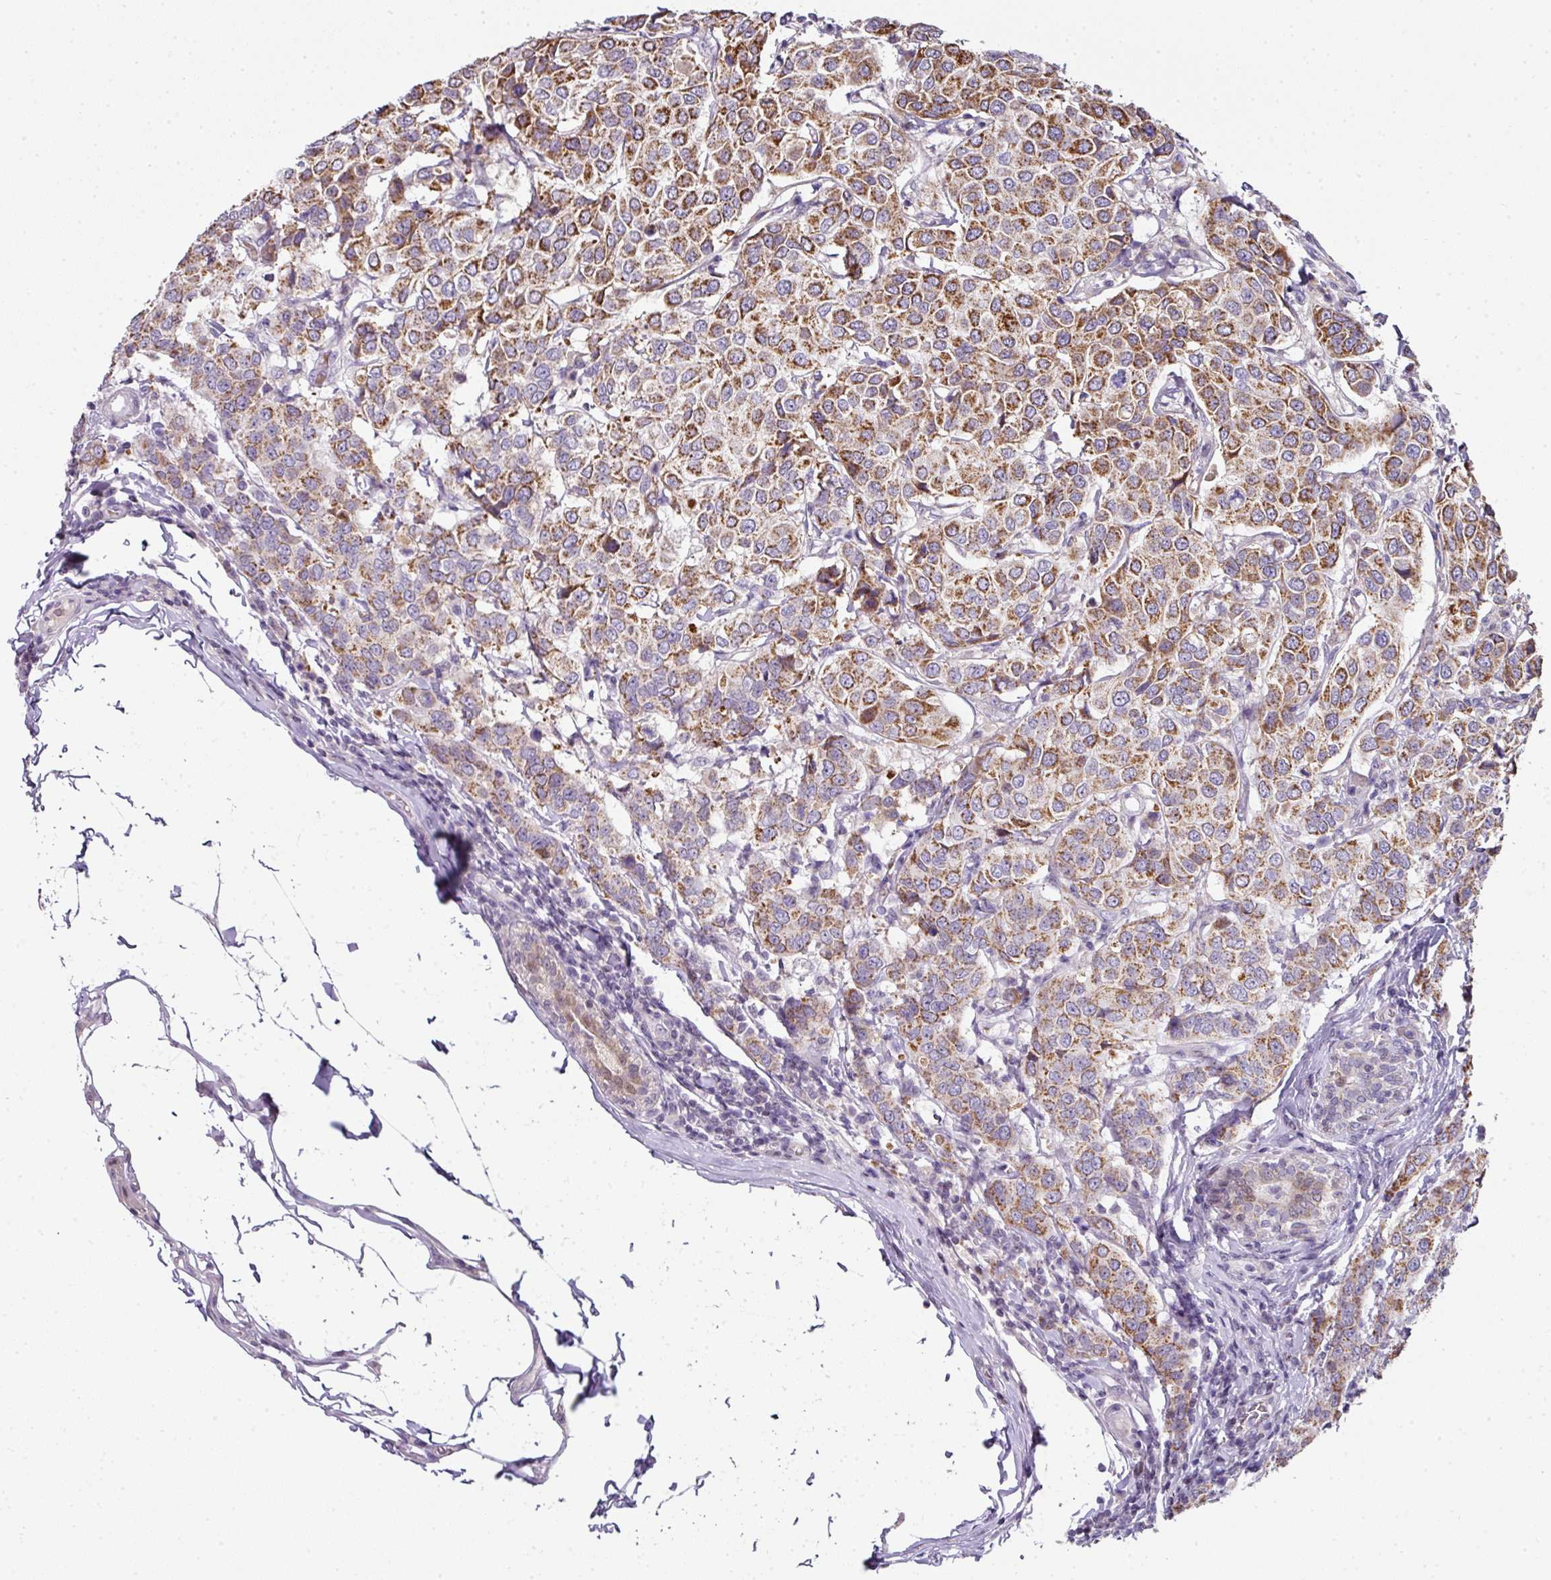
{"staining": {"intensity": "moderate", "quantity": ">75%", "location": "cytoplasmic/membranous"}, "tissue": "breast cancer", "cell_type": "Tumor cells", "image_type": "cancer", "snomed": [{"axis": "morphology", "description": "Duct carcinoma"}, {"axis": "topography", "description": "Breast"}], "caption": "Immunohistochemistry (IHC) of breast invasive ductal carcinoma reveals medium levels of moderate cytoplasmic/membranous staining in approximately >75% of tumor cells.", "gene": "ANKRD18A", "patient": {"sex": "female", "age": 55}}